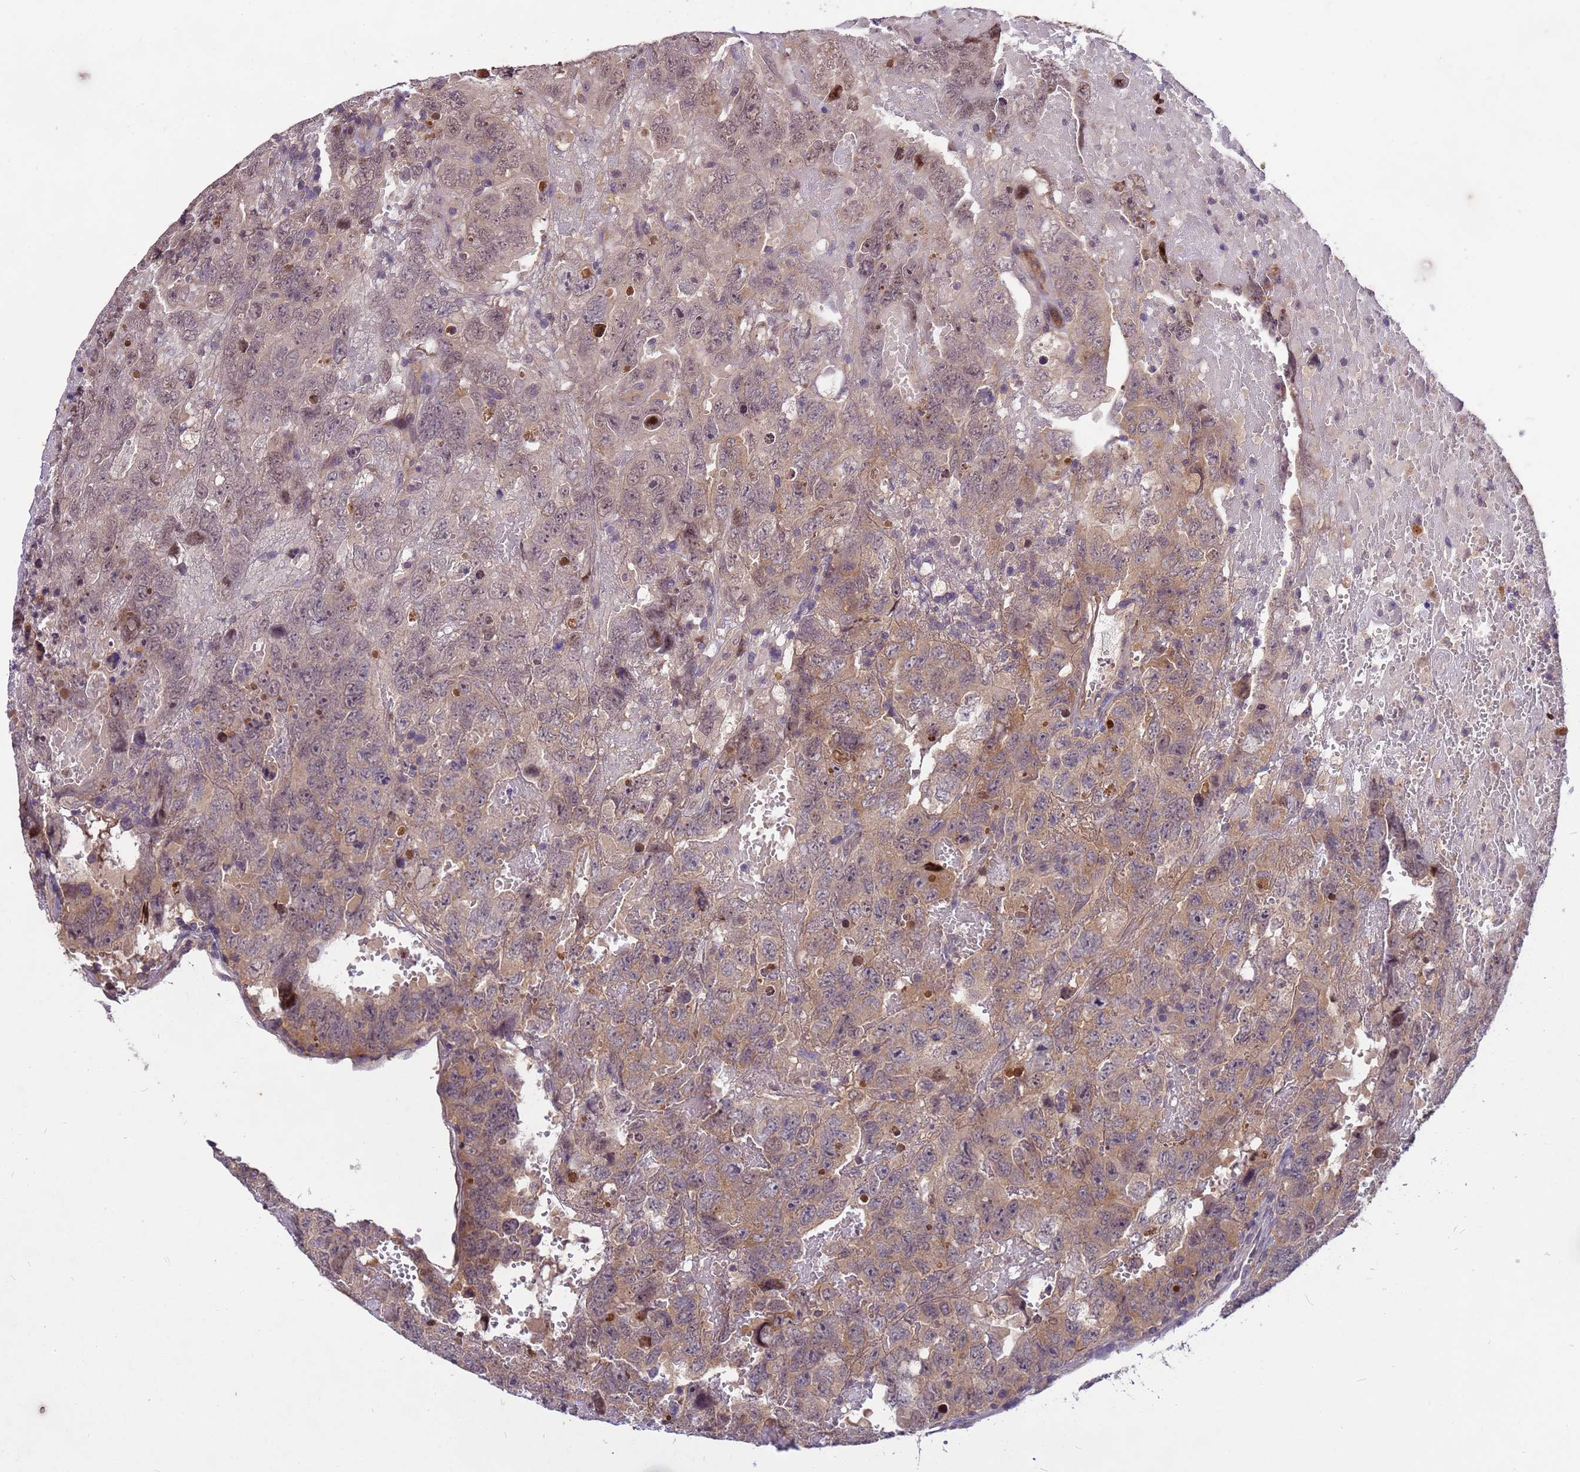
{"staining": {"intensity": "weak", "quantity": ">75%", "location": "cytoplasmic/membranous,nuclear"}, "tissue": "testis cancer", "cell_type": "Tumor cells", "image_type": "cancer", "snomed": [{"axis": "morphology", "description": "Carcinoma, Embryonal, NOS"}, {"axis": "topography", "description": "Testis"}], "caption": "A brown stain shows weak cytoplasmic/membranous and nuclear expression of a protein in human testis cancer tumor cells. (brown staining indicates protein expression, while blue staining denotes nuclei).", "gene": "PPP2CB", "patient": {"sex": "male", "age": 45}}